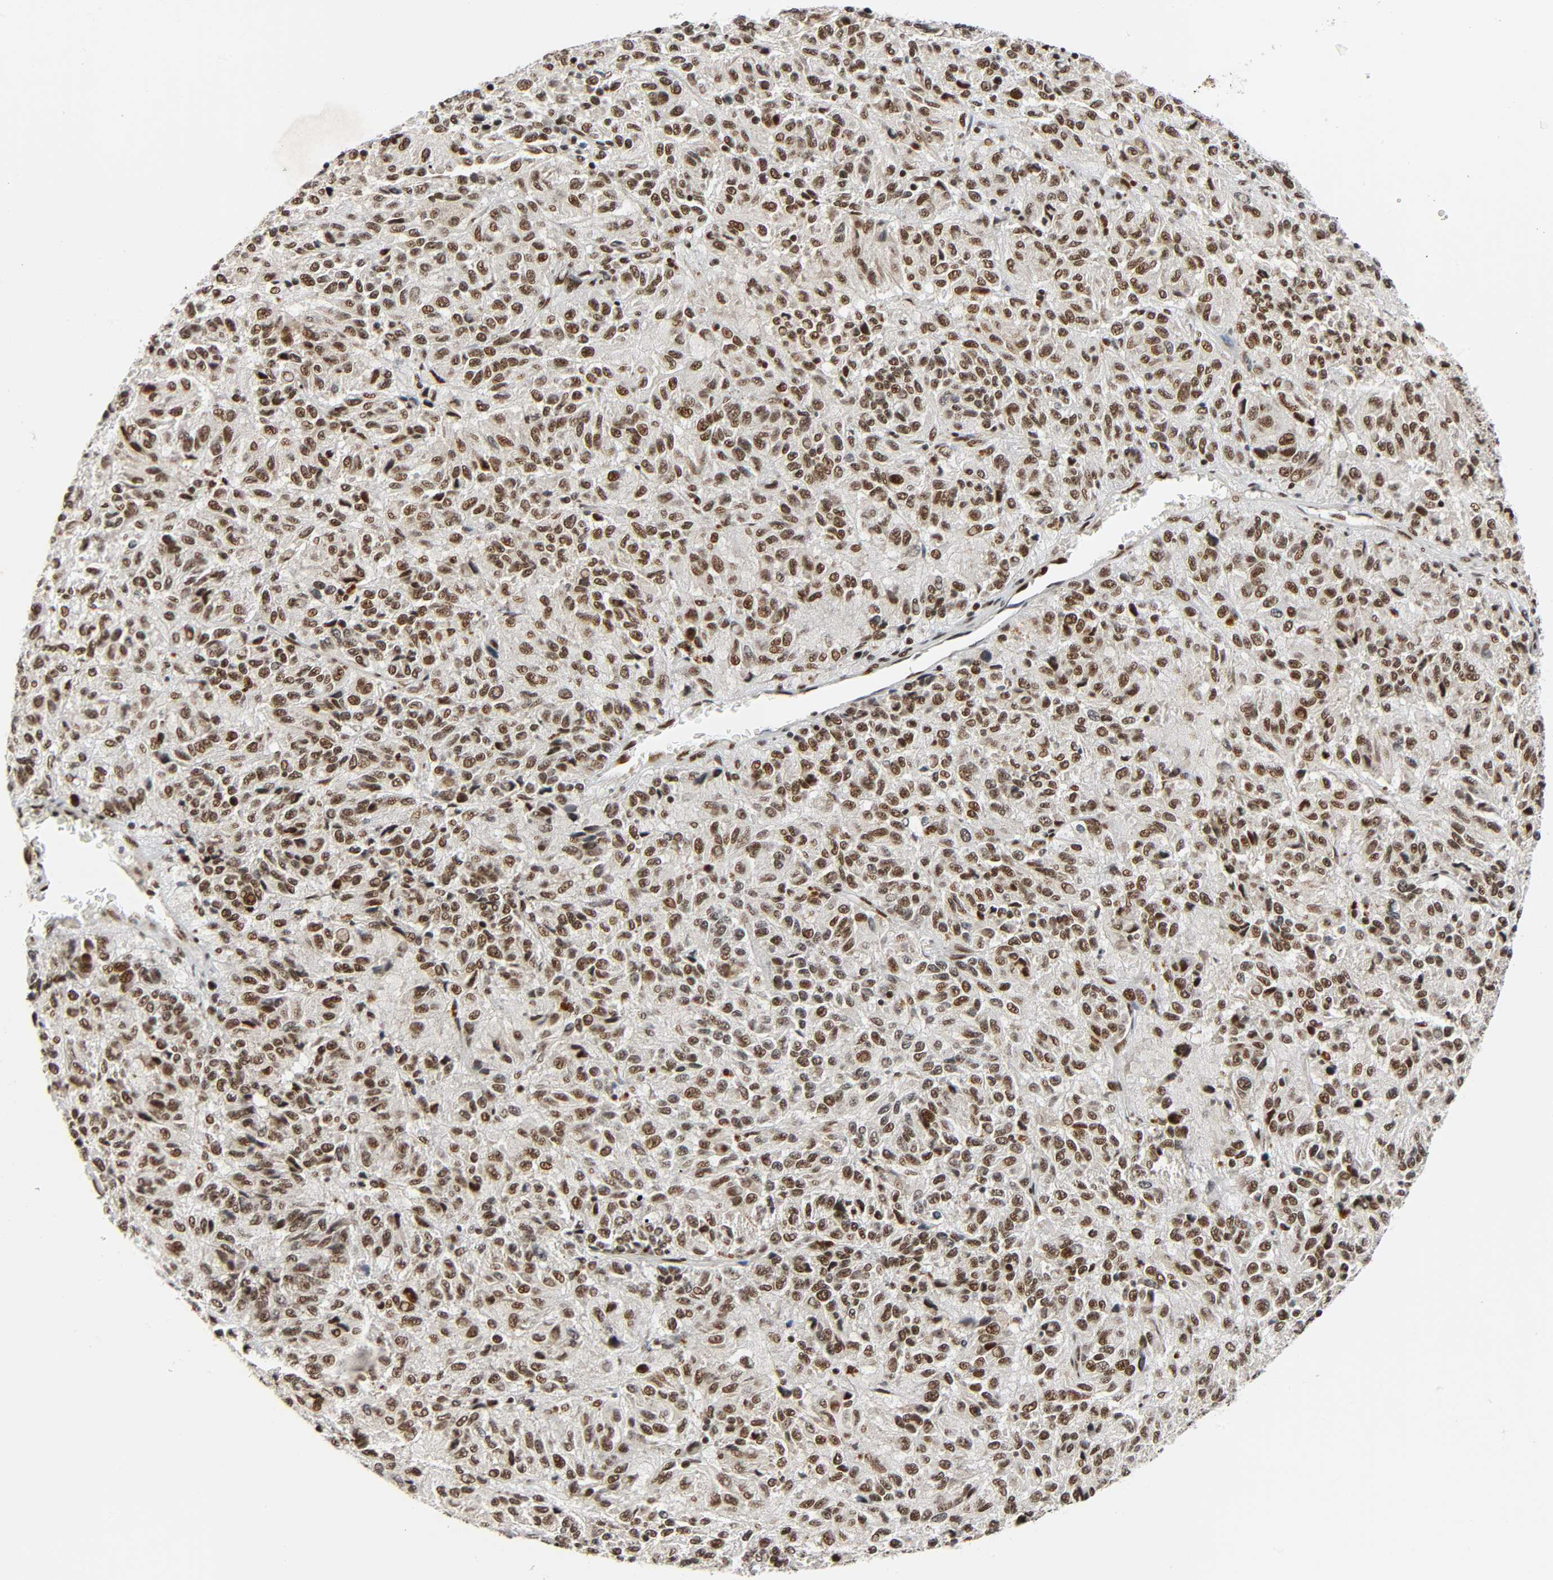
{"staining": {"intensity": "strong", "quantity": ">75%", "location": "nuclear"}, "tissue": "melanoma", "cell_type": "Tumor cells", "image_type": "cancer", "snomed": [{"axis": "morphology", "description": "Malignant melanoma, Metastatic site"}, {"axis": "topography", "description": "Lung"}], "caption": "Human melanoma stained with a protein marker exhibits strong staining in tumor cells.", "gene": "CDK9", "patient": {"sex": "male", "age": 64}}